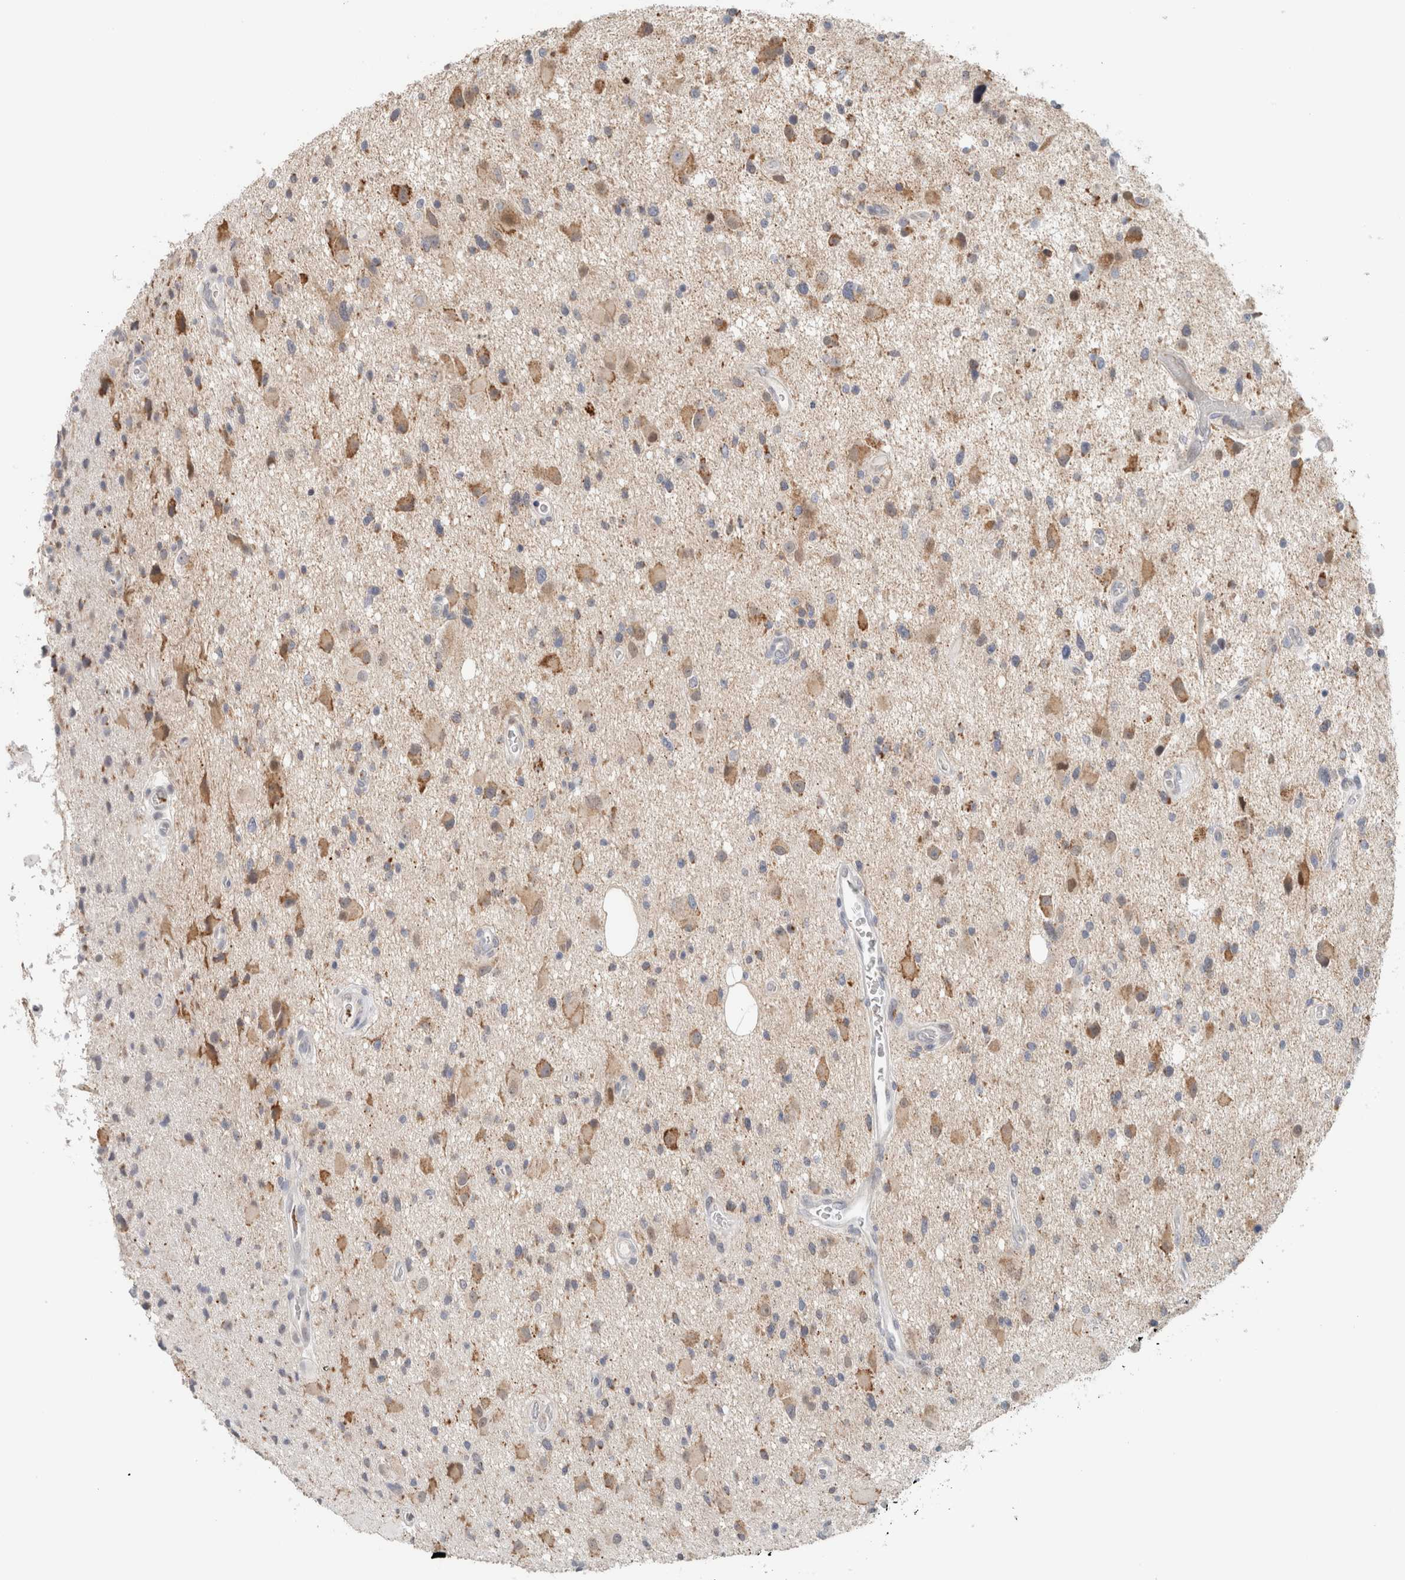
{"staining": {"intensity": "moderate", "quantity": "25%-75%", "location": "cytoplasmic/membranous"}, "tissue": "glioma", "cell_type": "Tumor cells", "image_type": "cancer", "snomed": [{"axis": "morphology", "description": "Glioma, malignant, High grade"}, {"axis": "topography", "description": "Brain"}], "caption": "The histopathology image demonstrates immunohistochemical staining of malignant high-grade glioma. There is moderate cytoplasmic/membranous expression is appreciated in about 25%-75% of tumor cells.", "gene": "CRAT", "patient": {"sex": "male", "age": 33}}